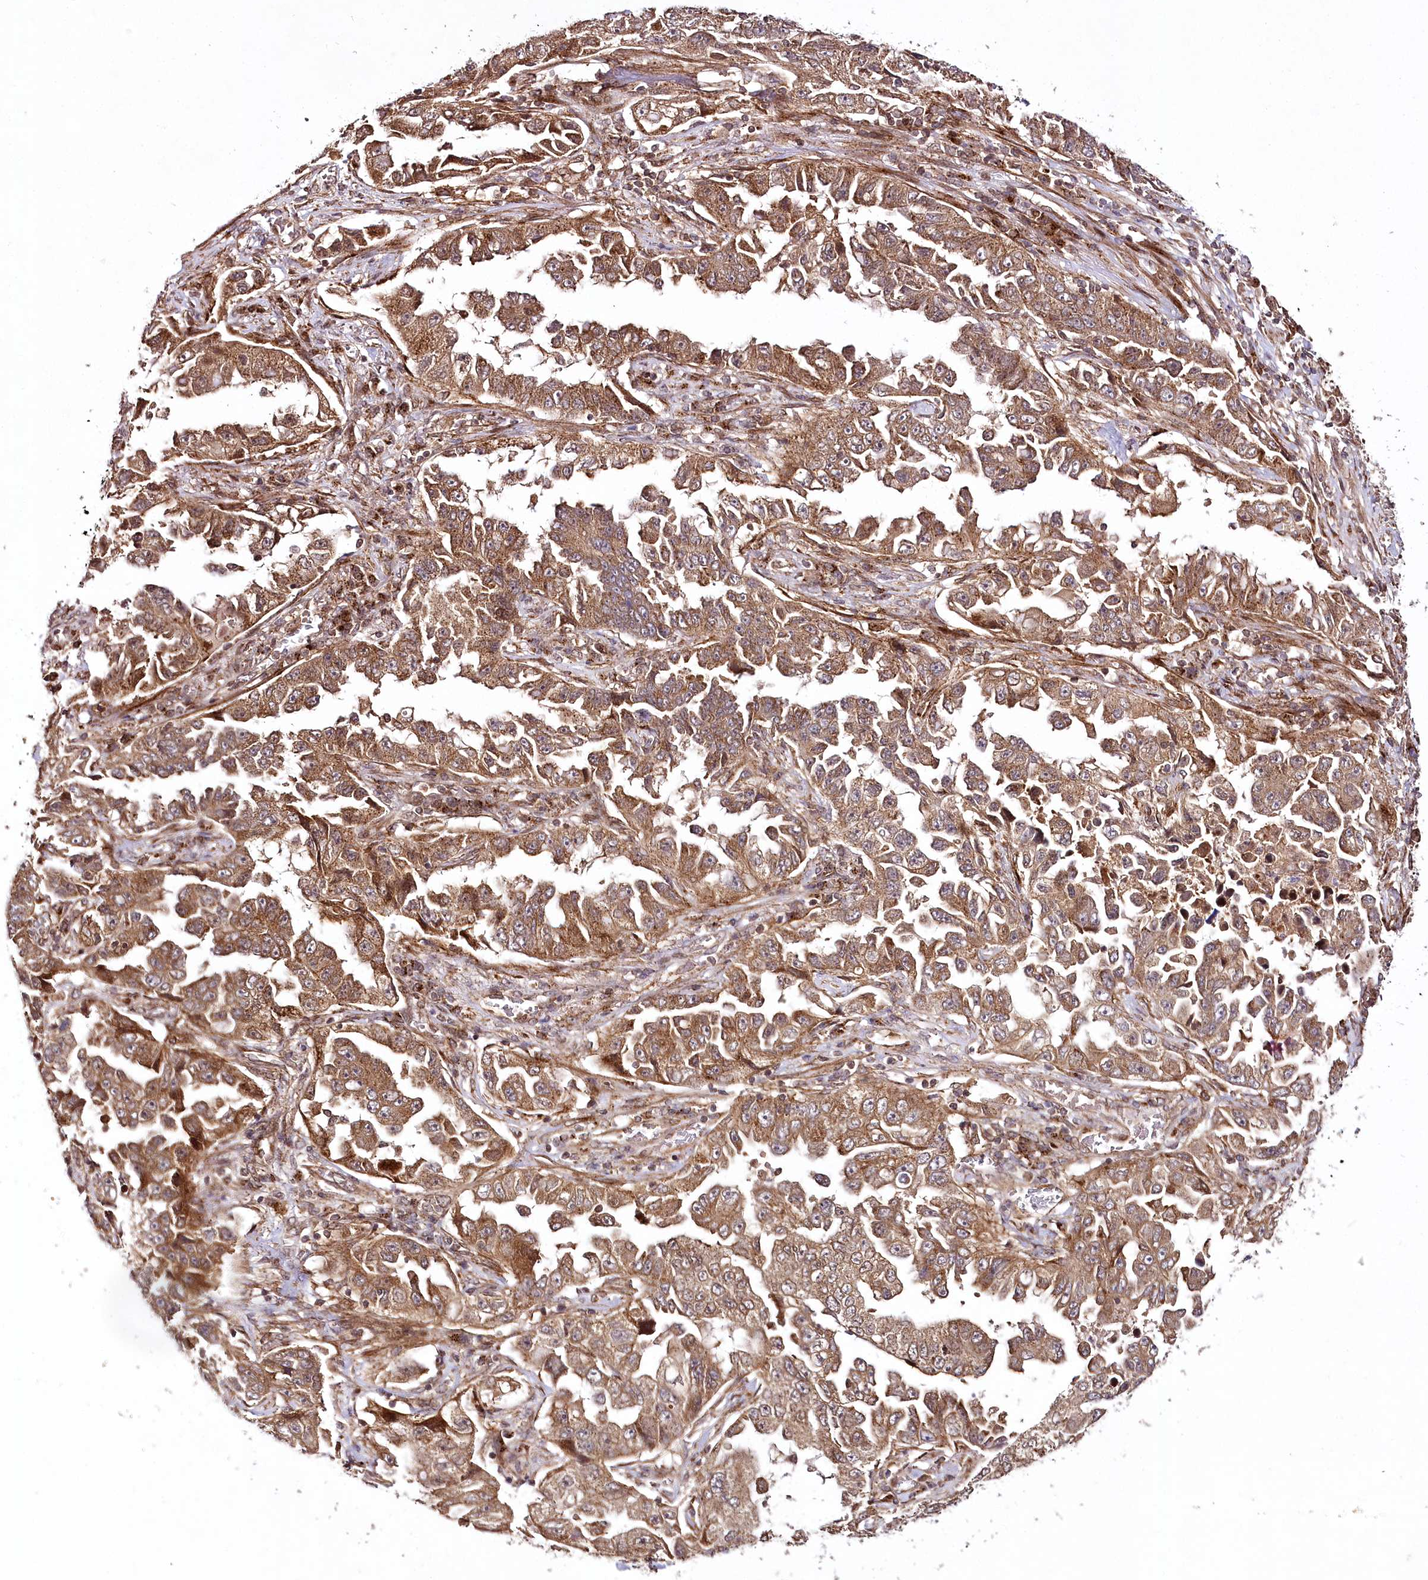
{"staining": {"intensity": "moderate", "quantity": ">75%", "location": "cytoplasmic/membranous"}, "tissue": "lung cancer", "cell_type": "Tumor cells", "image_type": "cancer", "snomed": [{"axis": "morphology", "description": "Adenocarcinoma, NOS"}, {"axis": "topography", "description": "Lung"}], "caption": "The image demonstrates a brown stain indicating the presence of a protein in the cytoplasmic/membranous of tumor cells in lung adenocarcinoma.", "gene": "COPG1", "patient": {"sex": "female", "age": 51}}